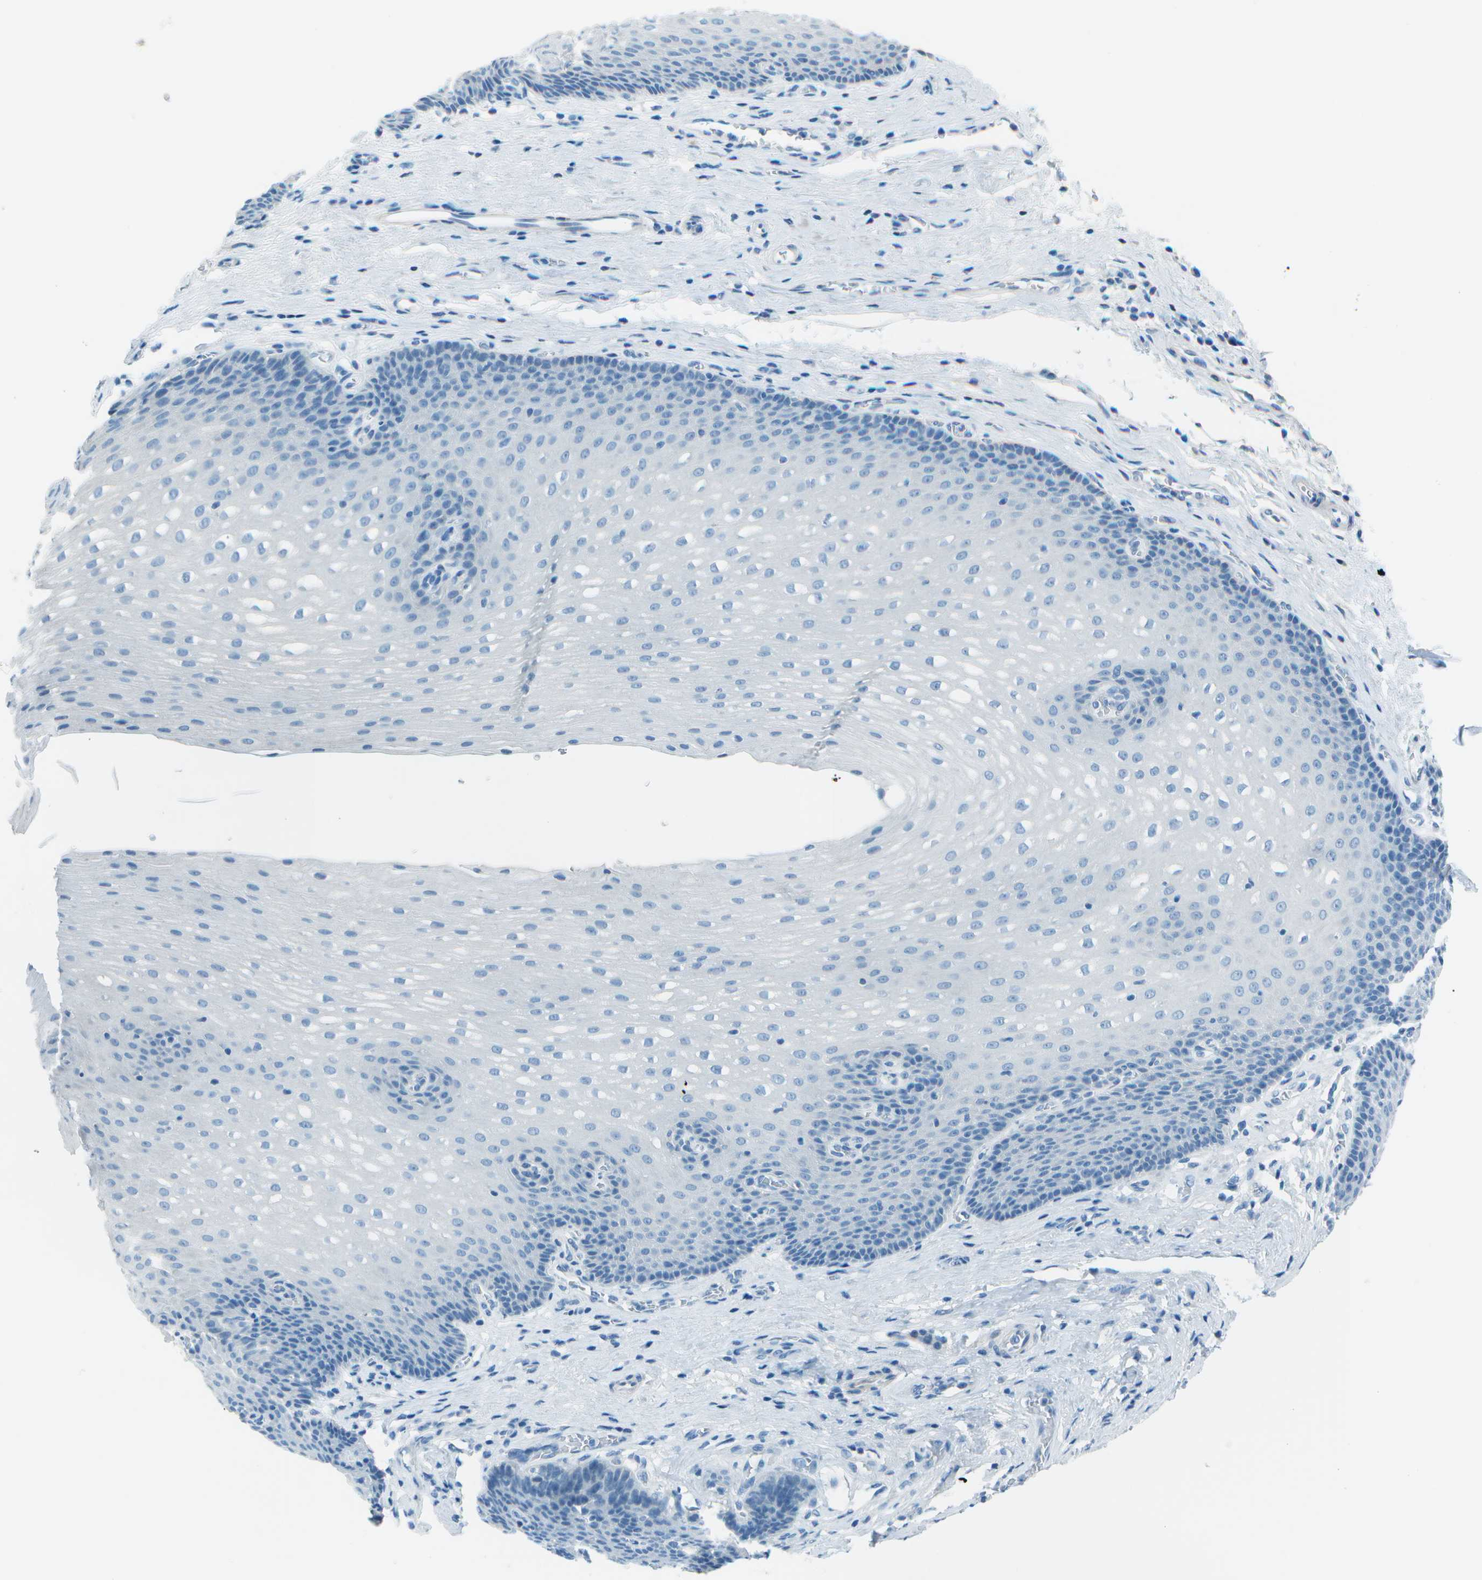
{"staining": {"intensity": "negative", "quantity": "none", "location": "none"}, "tissue": "esophagus", "cell_type": "Squamous epithelial cells", "image_type": "normal", "snomed": [{"axis": "morphology", "description": "Normal tissue, NOS"}, {"axis": "topography", "description": "Esophagus"}], "caption": "Immunohistochemical staining of benign human esophagus demonstrates no significant positivity in squamous epithelial cells.", "gene": "FGF1", "patient": {"sex": "male", "age": 48}}